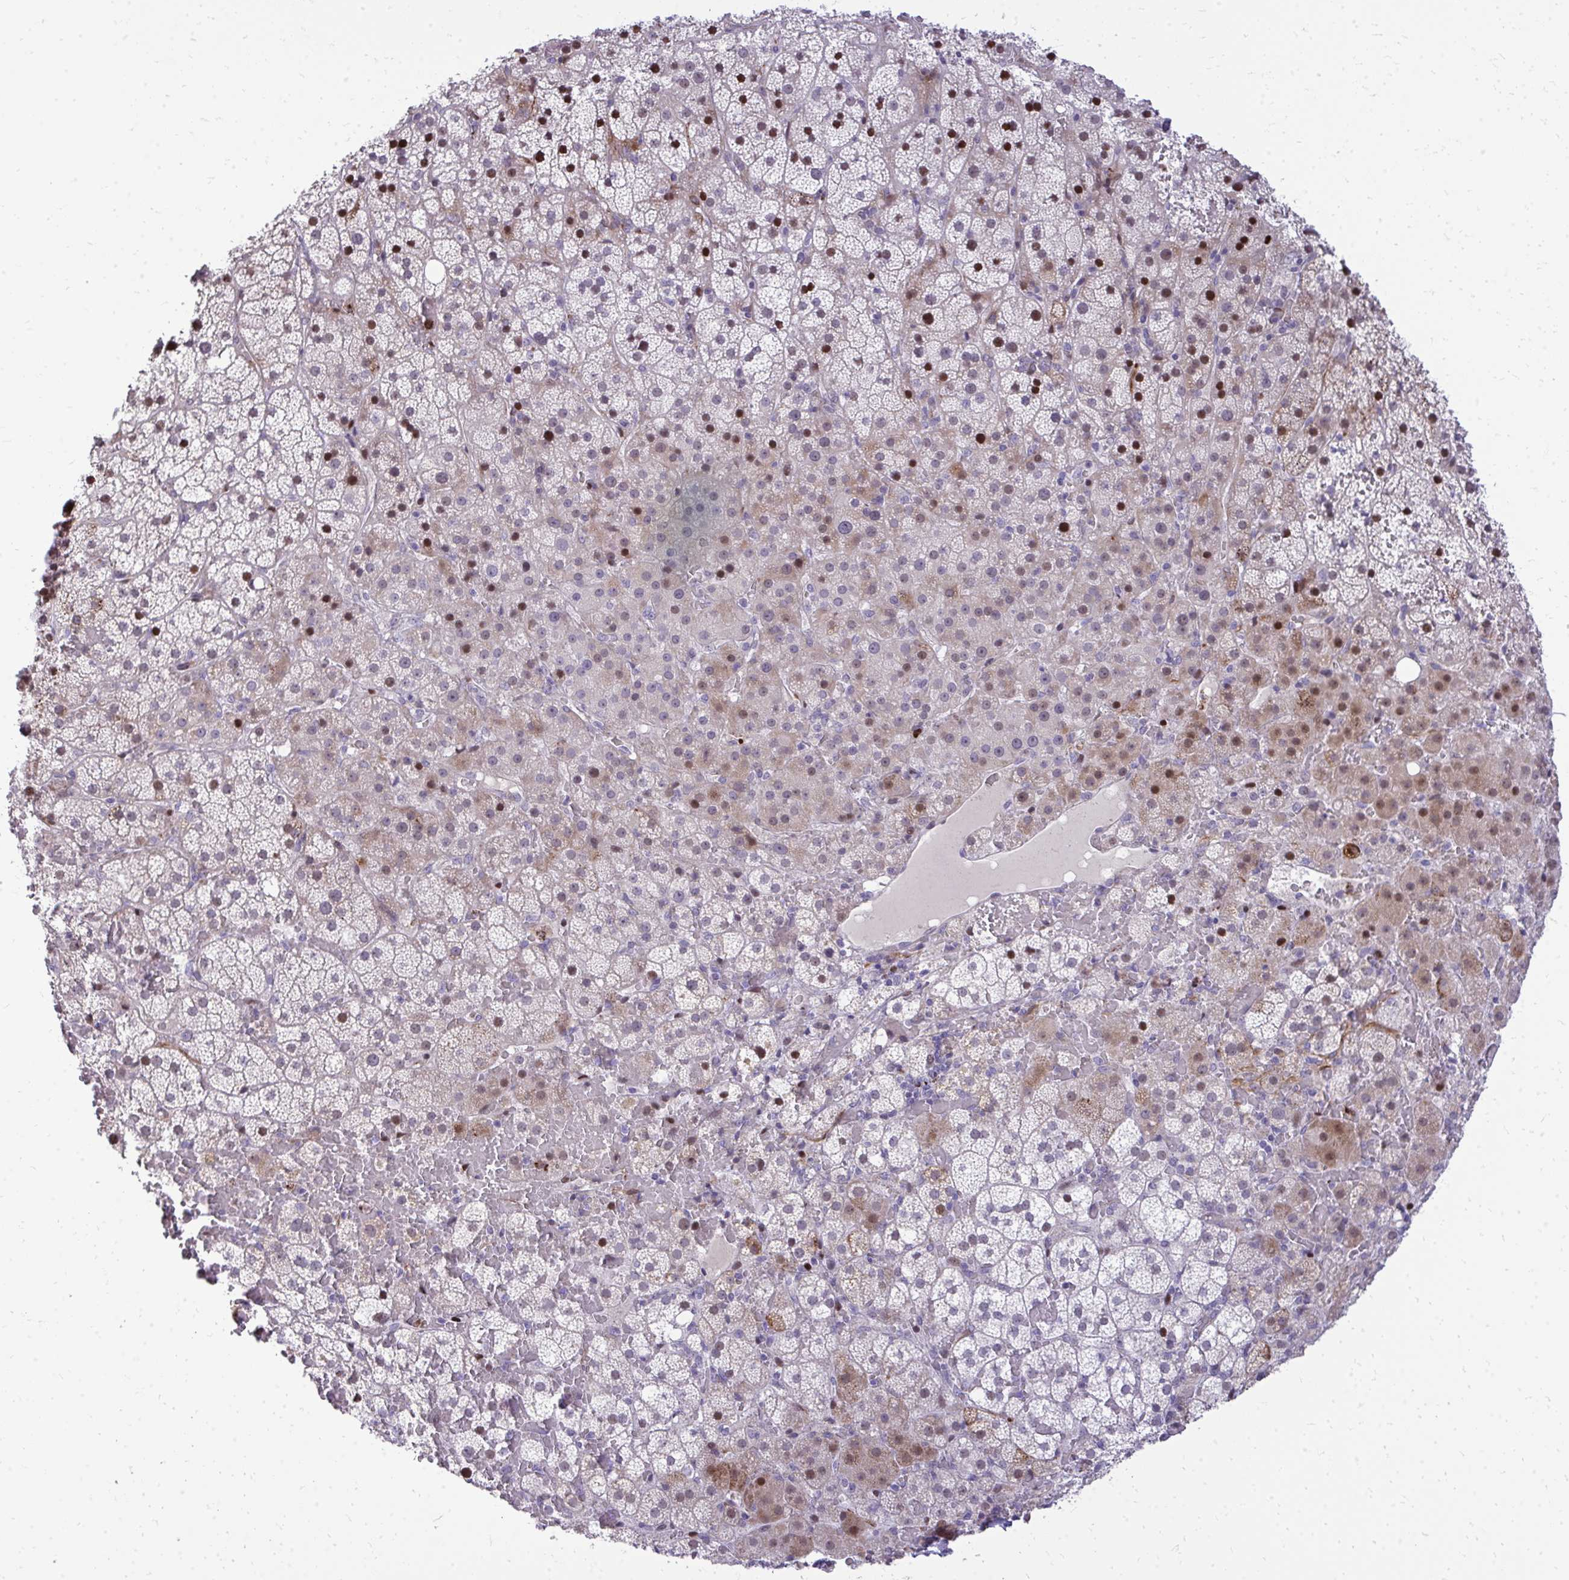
{"staining": {"intensity": "strong", "quantity": "<25%", "location": "nuclear"}, "tissue": "adrenal gland", "cell_type": "Glandular cells", "image_type": "normal", "snomed": [{"axis": "morphology", "description": "Normal tissue, NOS"}, {"axis": "topography", "description": "Adrenal gland"}], "caption": "Human adrenal gland stained with a brown dye demonstrates strong nuclear positive staining in about <25% of glandular cells.", "gene": "DLX4", "patient": {"sex": "male", "age": 53}}